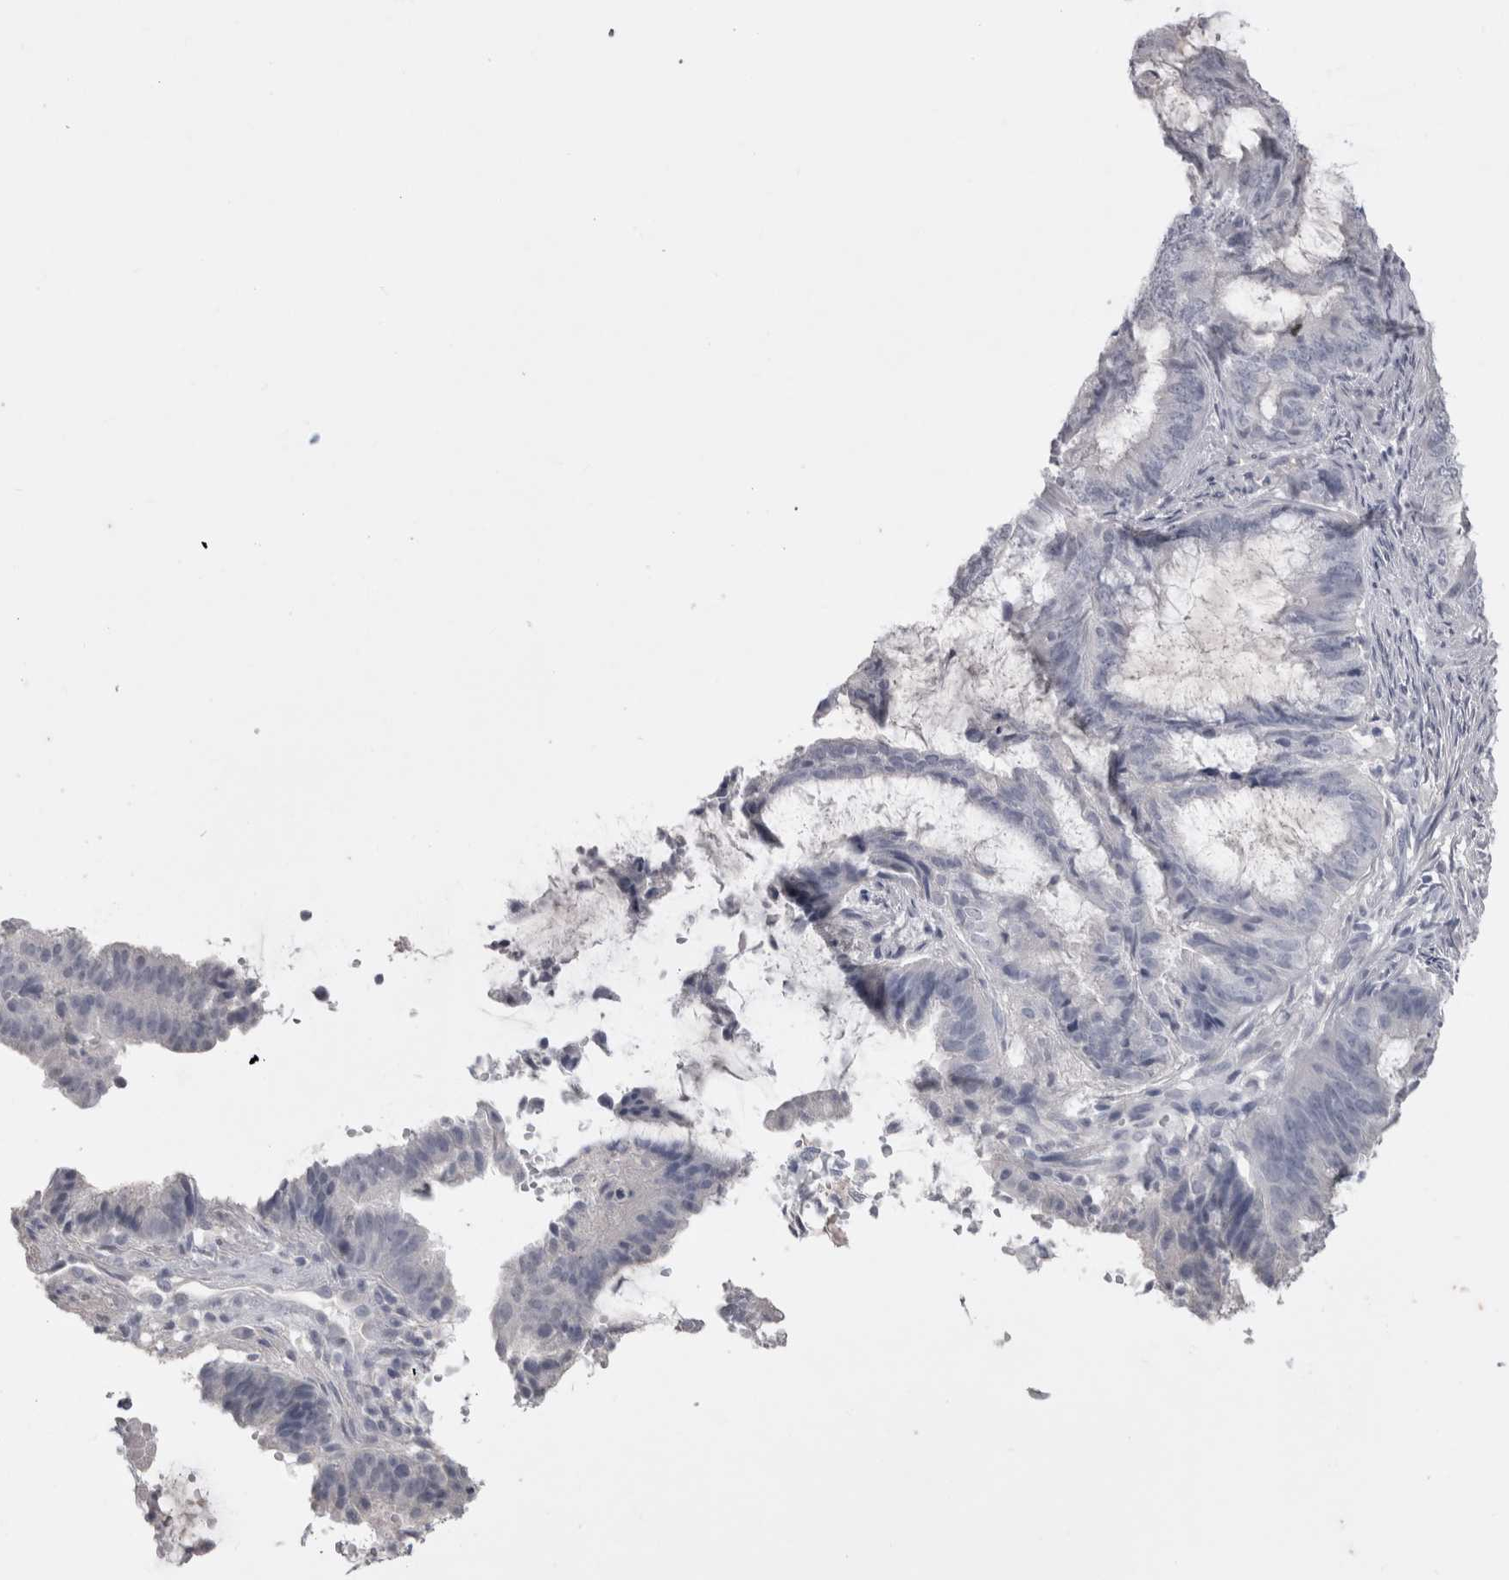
{"staining": {"intensity": "negative", "quantity": "none", "location": "none"}, "tissue": "endometrial cancer", "cell_type": "Tumor cells", "image_type": "cancer", "snomed": [{"axis": "morphology", "description": "Adenocarcinoma, NOS"}, {"axis": "topography", "description": "Endometrium"}], "caption": "DAB (3,3'-diaminobenzidine) immunohistochemical staining of endometrial cancer exhibits no significant staining in tumor cells.", "gene": "ADAM2", "patient": {"sex": "female", "age": 49}}